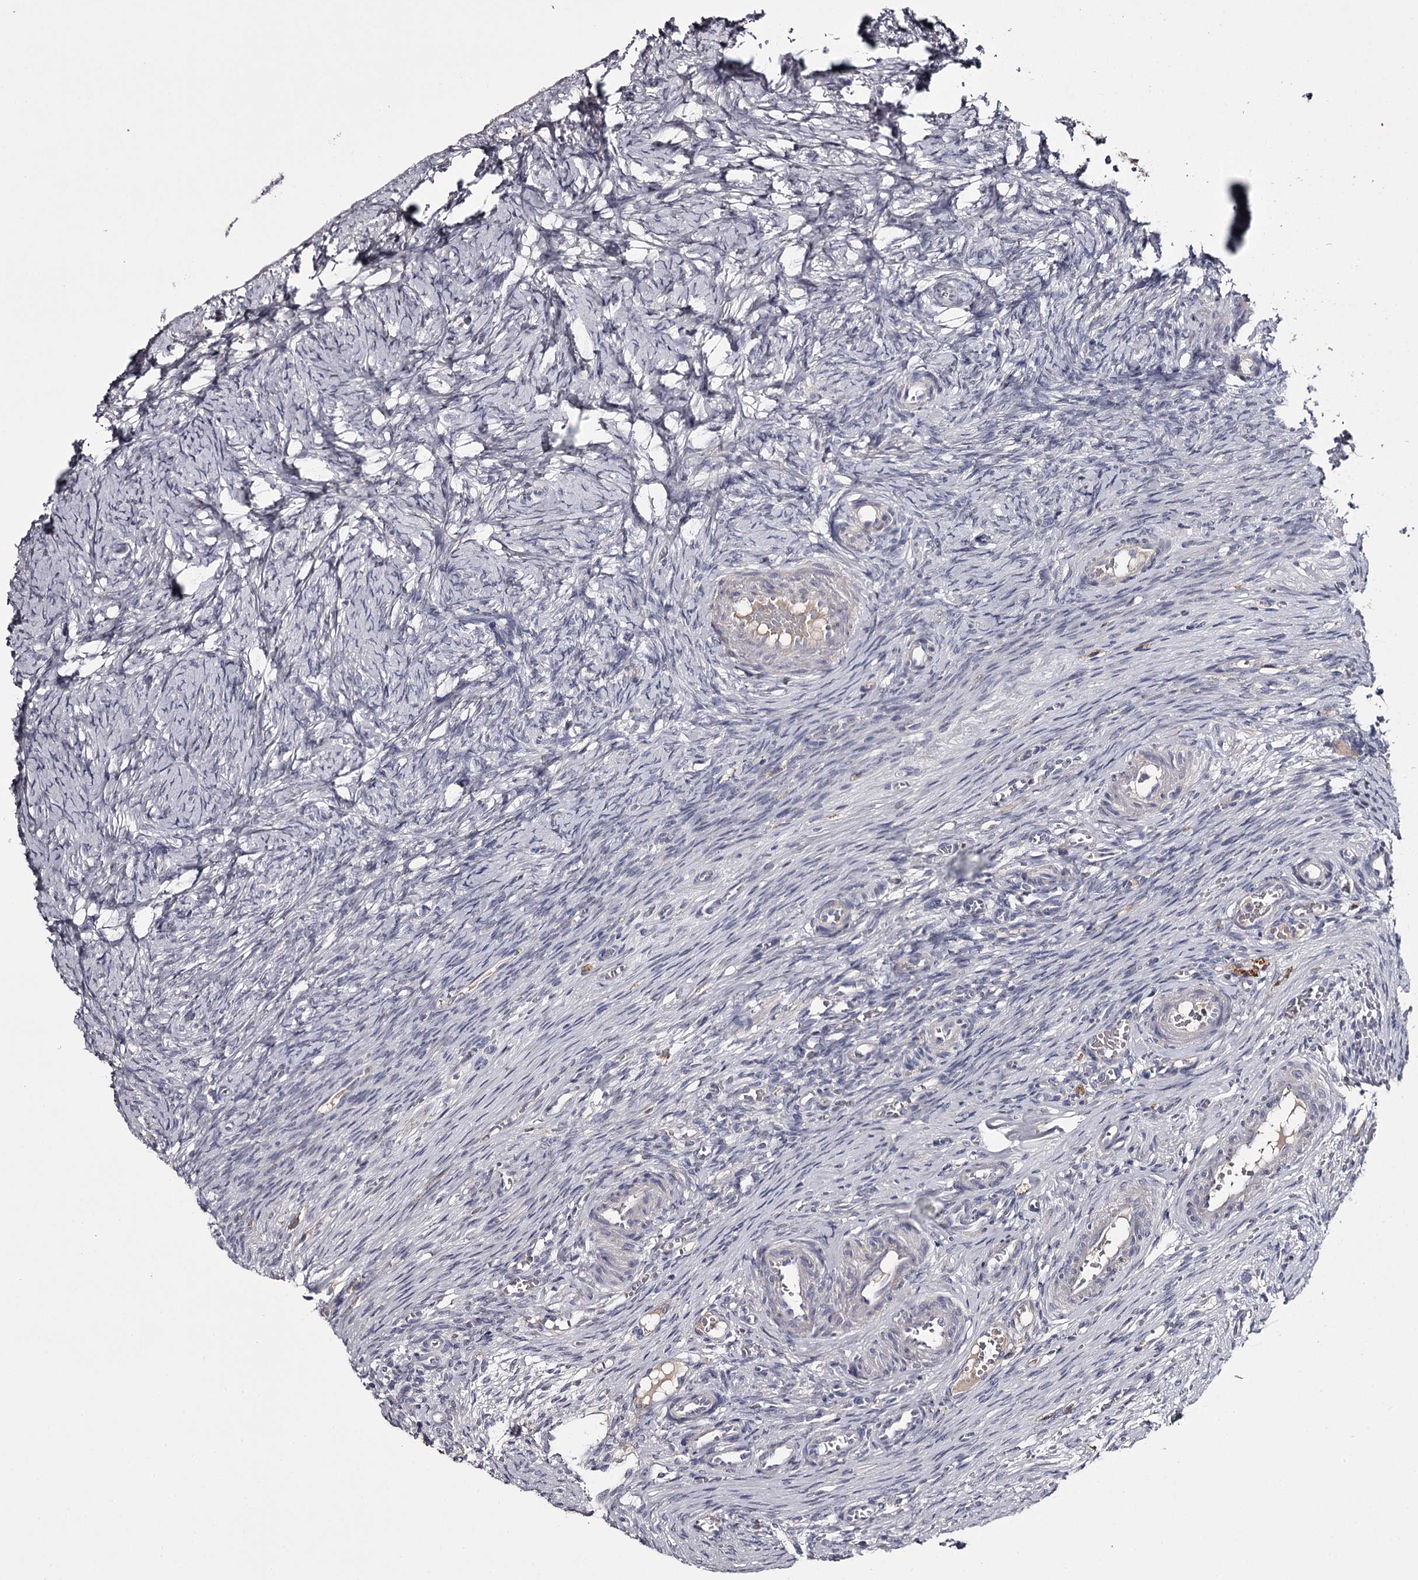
{"staining": {"intensity": "negative", "quantity": "none", "location": "none"}, "tissue": "ovary", "cell_type": "Ovarian stroma cells", "image_type": "normal", "snomed": [{"axis": "morphology", "description": "Adenocarcinoma, NOS"}, {"axis": "topography", "description": "Endometrium"}], "caption": "Immunohistochemical staining of benign ovary exhibits no significant staining in ovarian stroma cells.", "gene": "FDXACB1", "patient": {"sex": "female", "age": 32}}